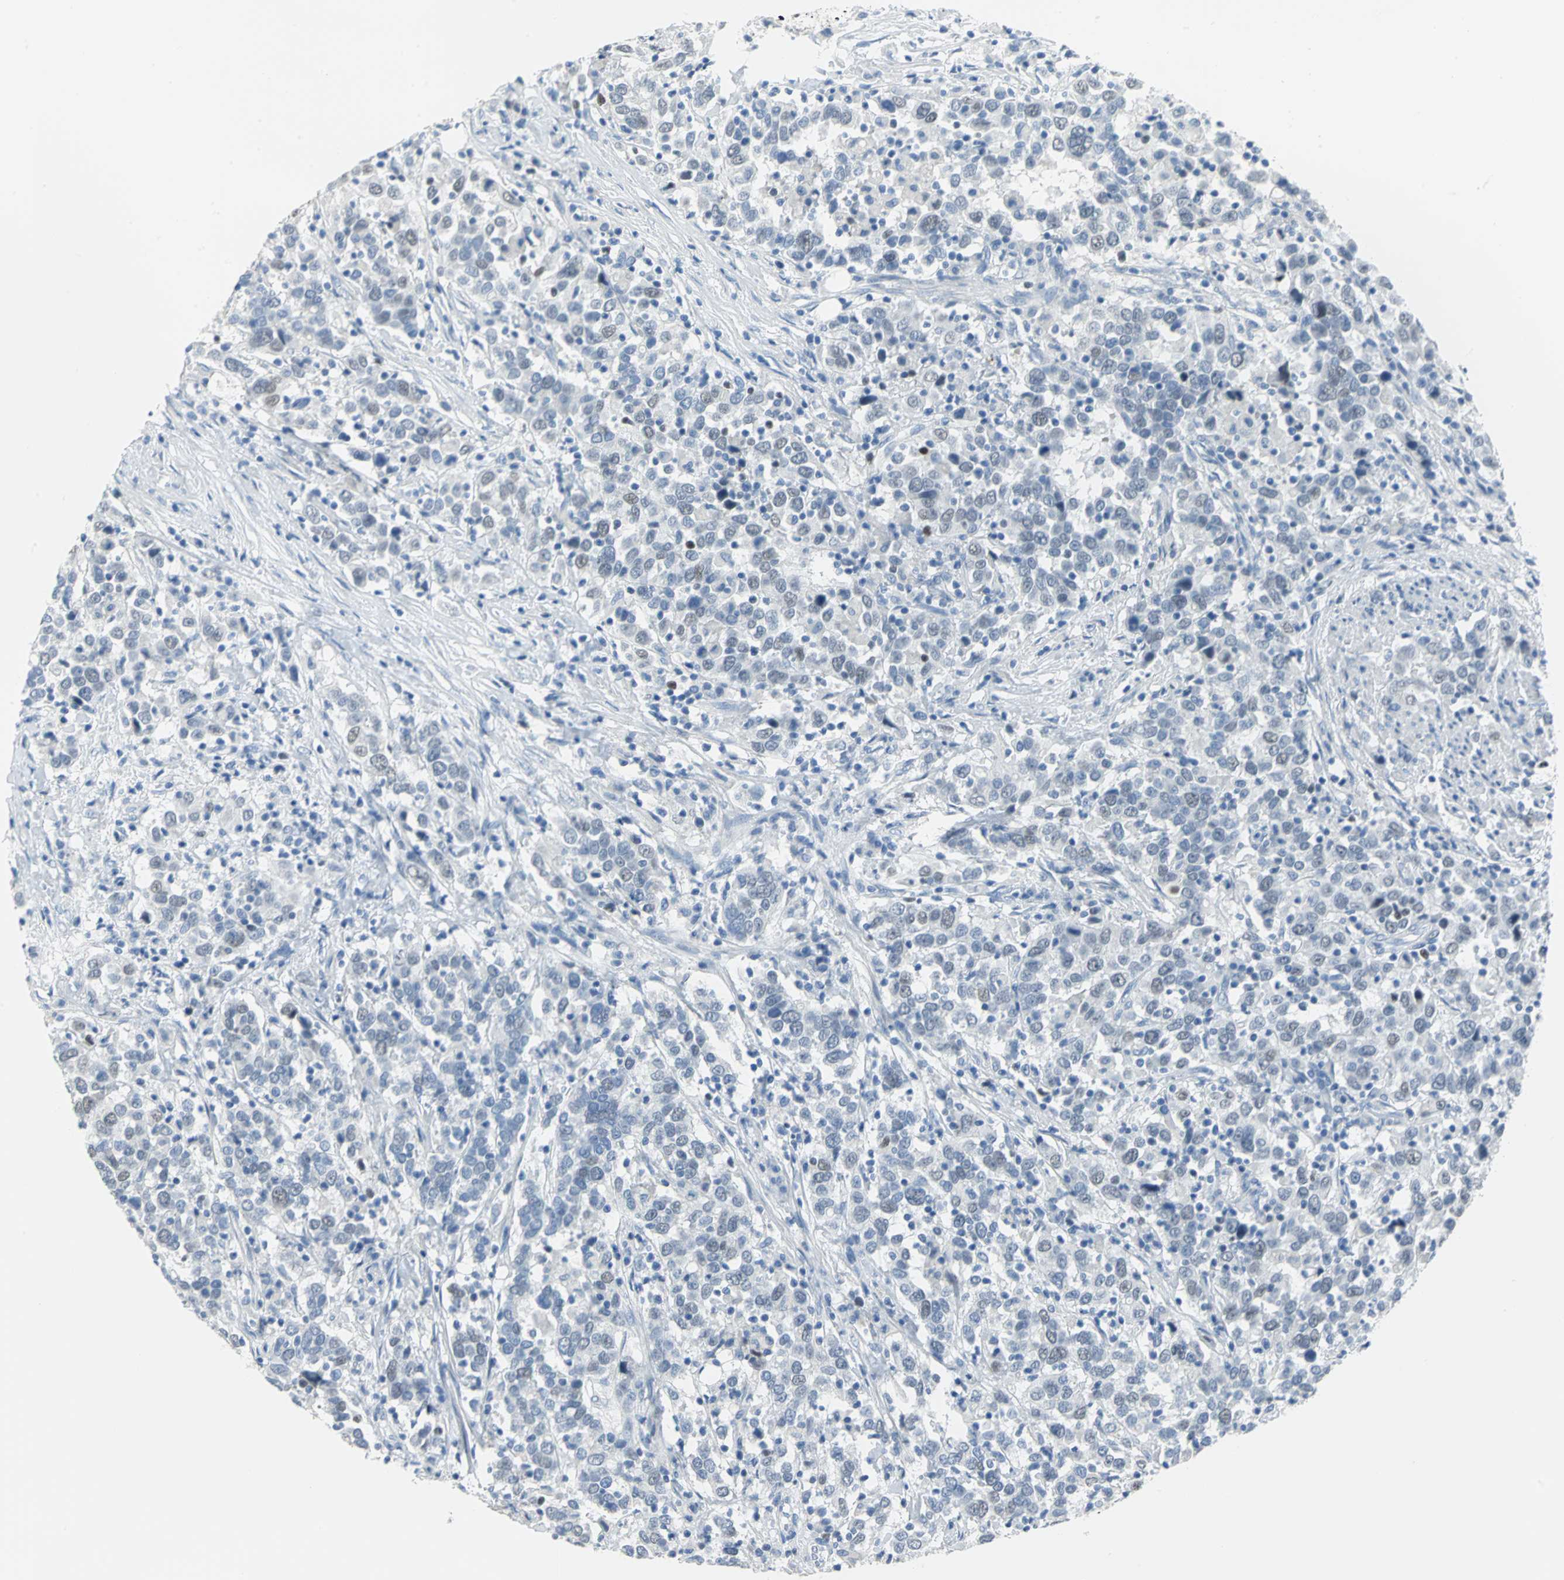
{"staining": {"intensity": "weak", "quantity": "<25%", "location": "nuclear"}, "tissue": "urothelial cancer", "cell_type": "Tumor cells", "image_type": "cancer", "snomed": [{"axis": "morphology", "description": "Urothelial carcinoma, High grade"}, {"axis": "topography", "description": "Urinary bladder"}], "caption": "DAB immunohistochemical staining of urothelial cancer exhibits no significant staining in tumor cells.", "gene": "MCM3", "patient": {"sex": "male", "age": 61}}